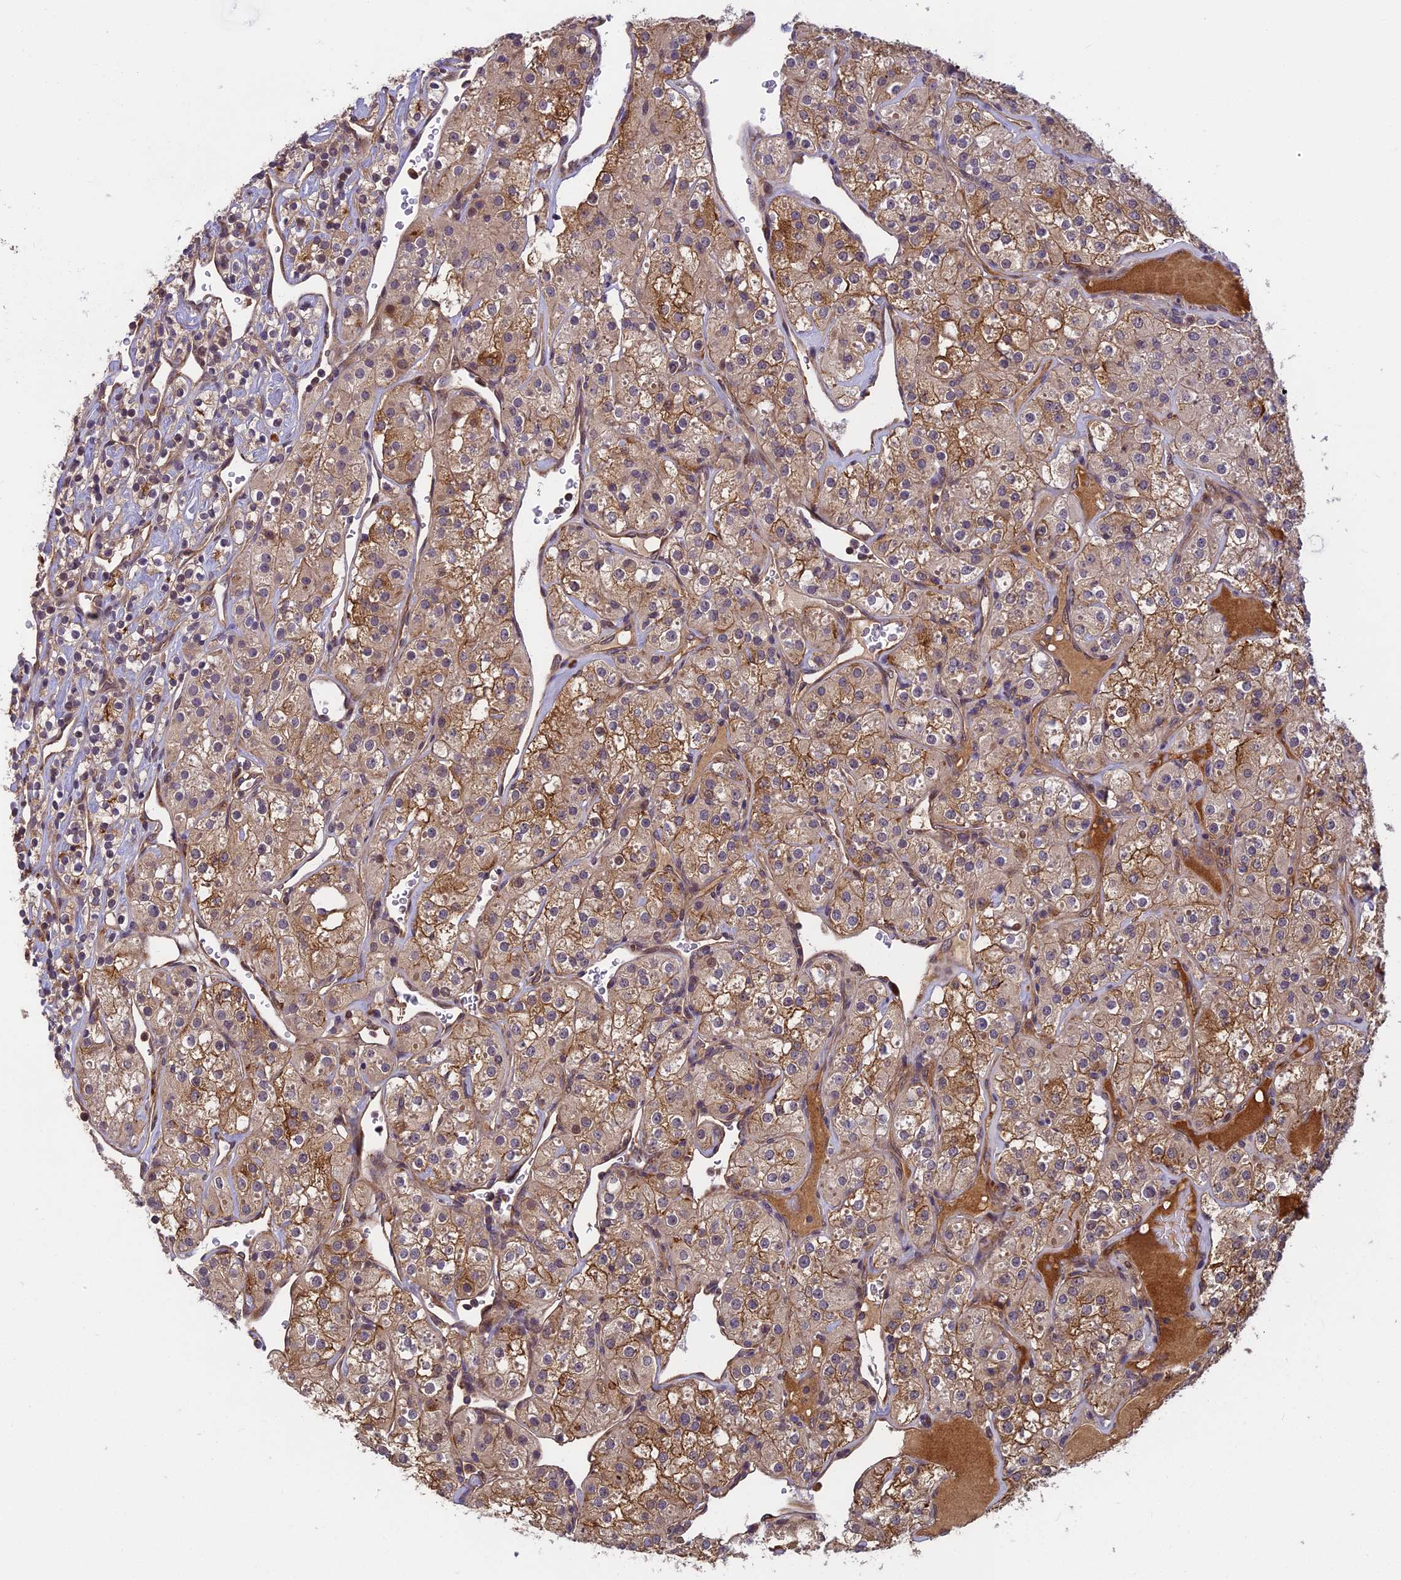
{"staining": {"intensity": "moderate", "quantity": ">75%", "location": "cytoplasmic/membranous"}, "tissue": "renal cancer", "cell_type": "Tumor cells", "image_type": "cancer", "snomed": [{"axis": "morphology", "description": "Adenocarcinoma, NOS"}, {"axis": "topography", "description": "Kidney"}], "caption": "A medium amount of moderate cytoplasmic/membranous staining is identified in about >75% of tumor cells in renal cancer (adenocarcinoma) tissue.", "gene": "PIKFYVE", "patient": {"sex": "male", "age": 77}}